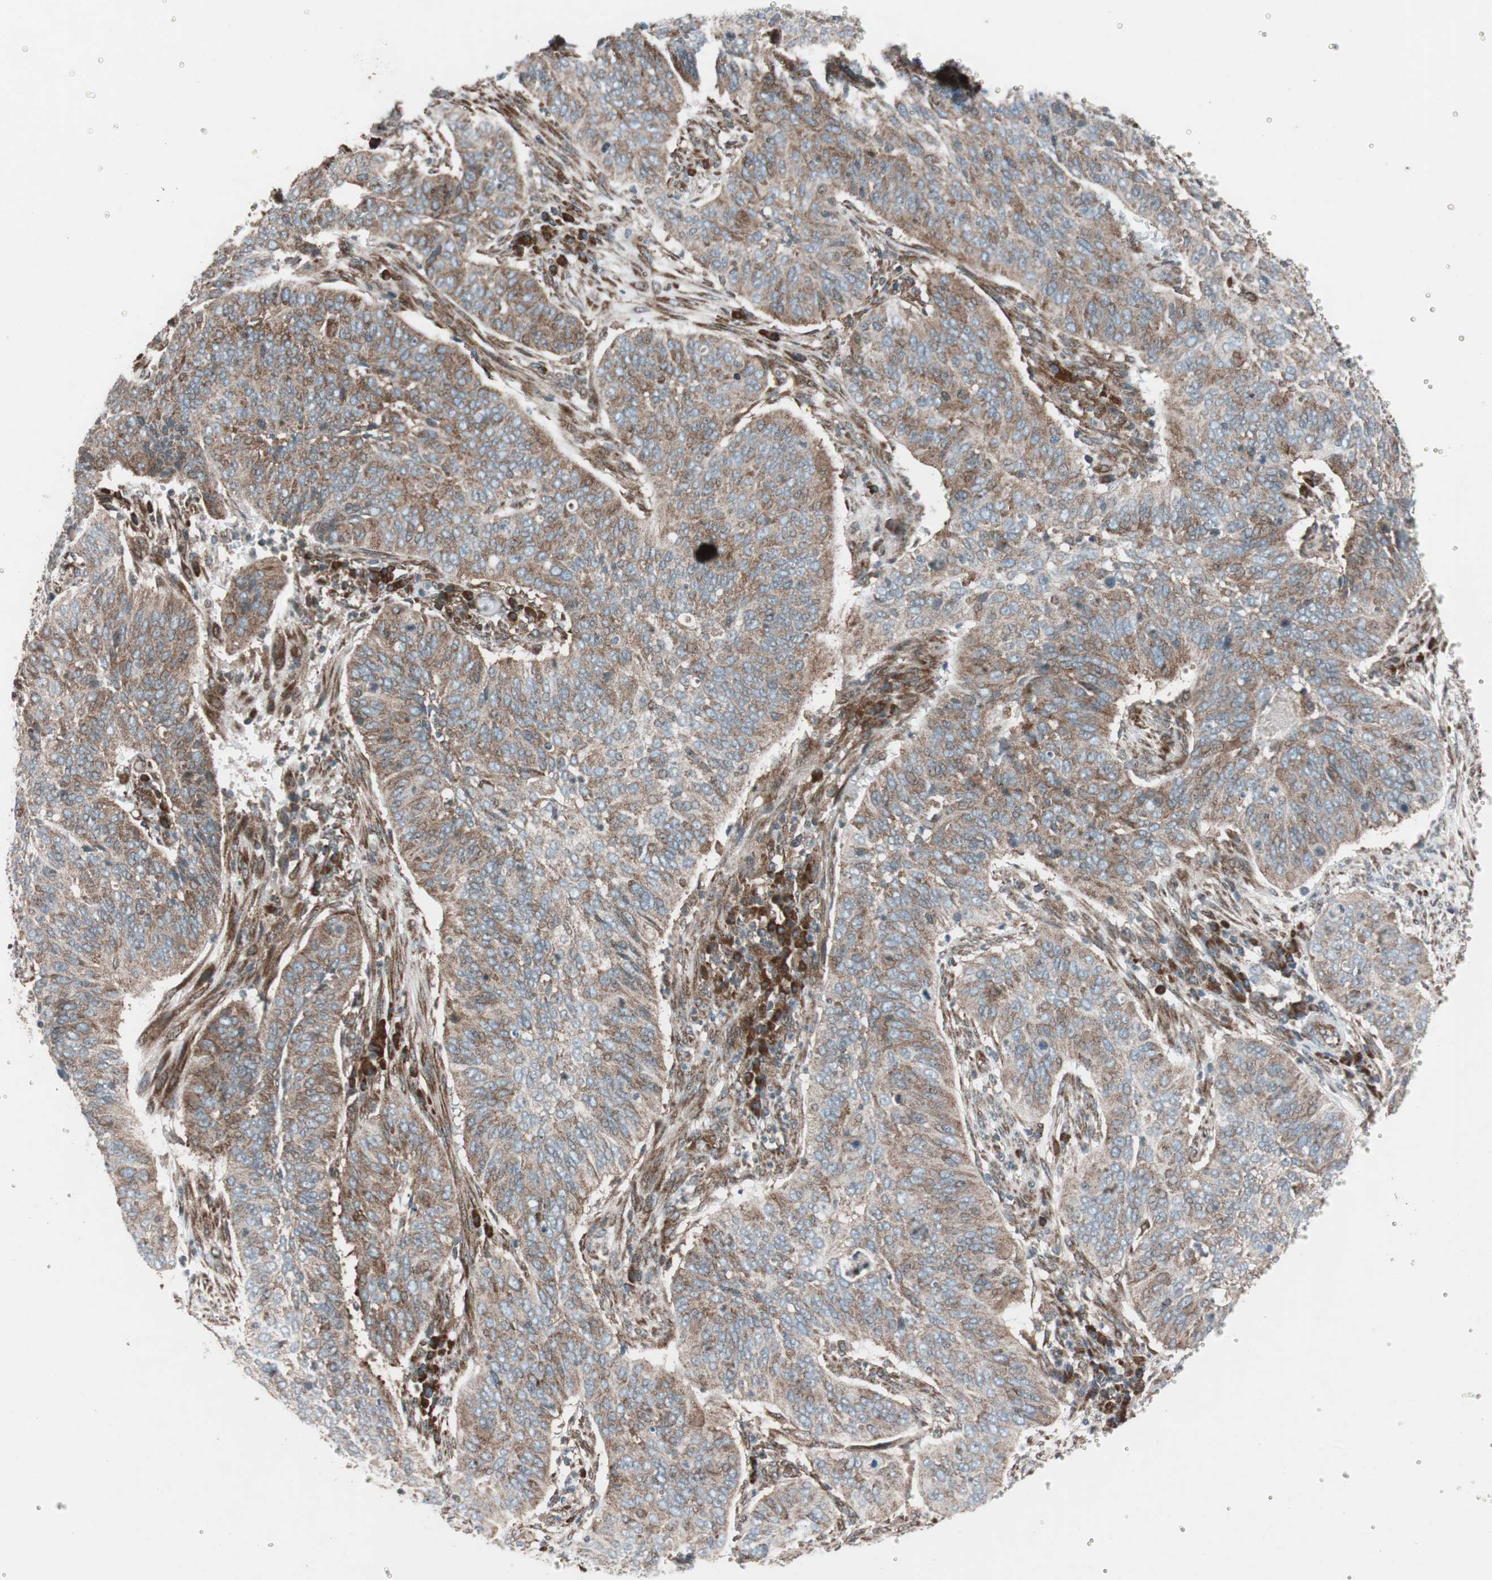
{"staining": {"intensity": "moderate", "quantity": ">75%", "location": "cytoplasmic/membranous"}, "tissue": "cervical cancer", "cell_type": "Tumor cells", "image_type": "cancer", "snomed": [{"axis": "morphology", "description": "Squamous cell carcinoma, NOS"}, {"axis": "topography", "description": "Cervix"}], "caption": "Protein staining of cervical cancer tissue exhibits moderate cytoplasmic/membranous positivity in approximately >75% of tumor cells.", "gene": "CCL14", "patient": {"sex": "female", "age": 39}}